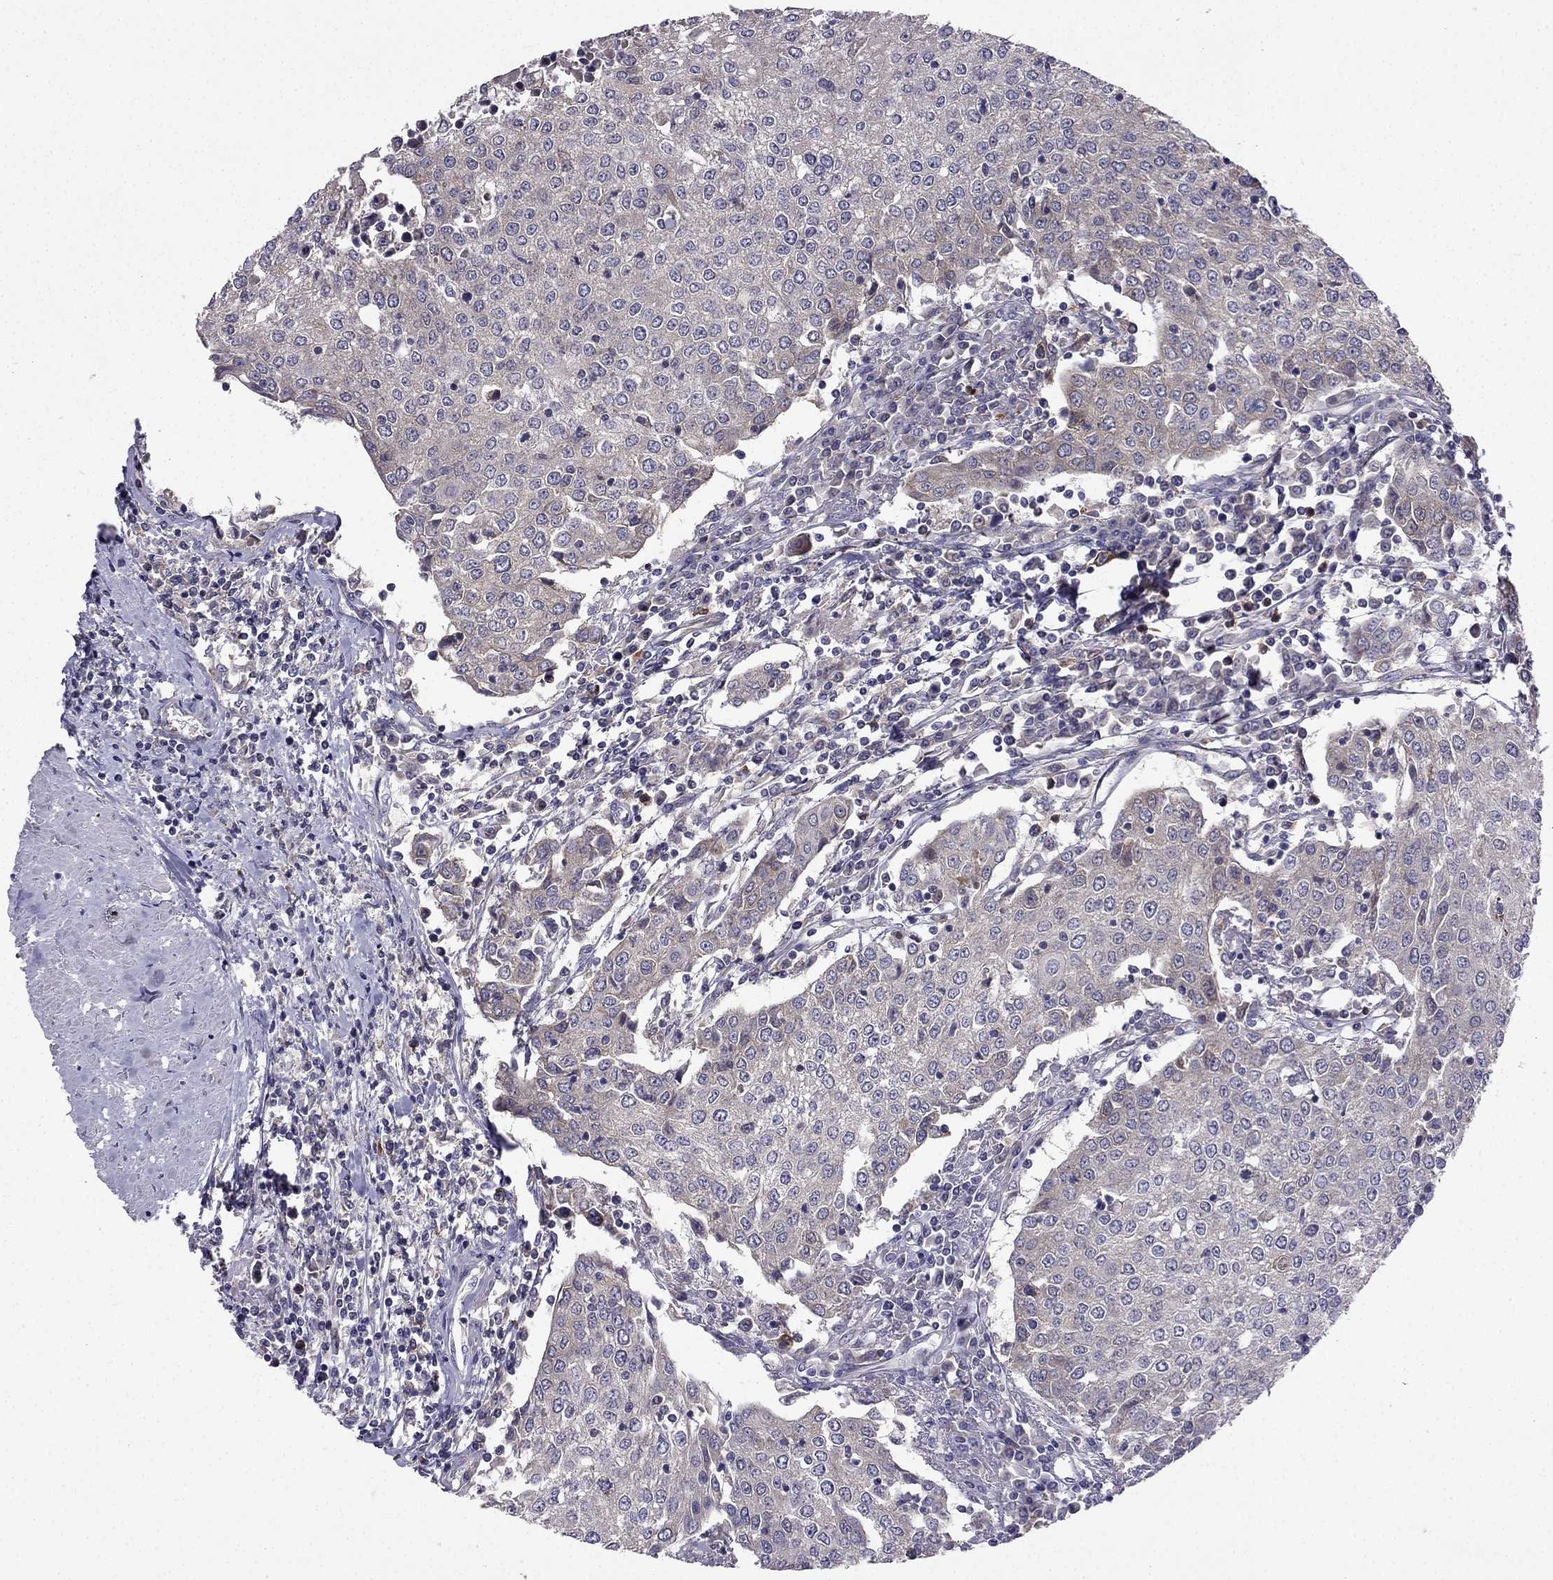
{"staining": {"intensity": "weak", "quantity": "25%-75%", "location": "cytoplasmic/membranous"}, "tissue": "urothelial cancer", "cell_type": "Tumor cells", "image_type": "cancer", "snomed": [{"axis": "morphology", "description": "Urothelial carcinoma, High grade"}, {"axis": "topography", "description": "Urinary bladder"}], "caption": "IHC of human high-grade urothelial carcinoma reveals low levels of weak cytoplasmic/membranous expression in approximately 25%-75% of tumor cells. Using DAB (3,3'-diaminobenzidine) (brown) and hematoxylin (blue) stains, captured at high magnification using brightfield microscopy.", "gene": "STXBP5", "patient": {"sex": "female", "age": 85}}